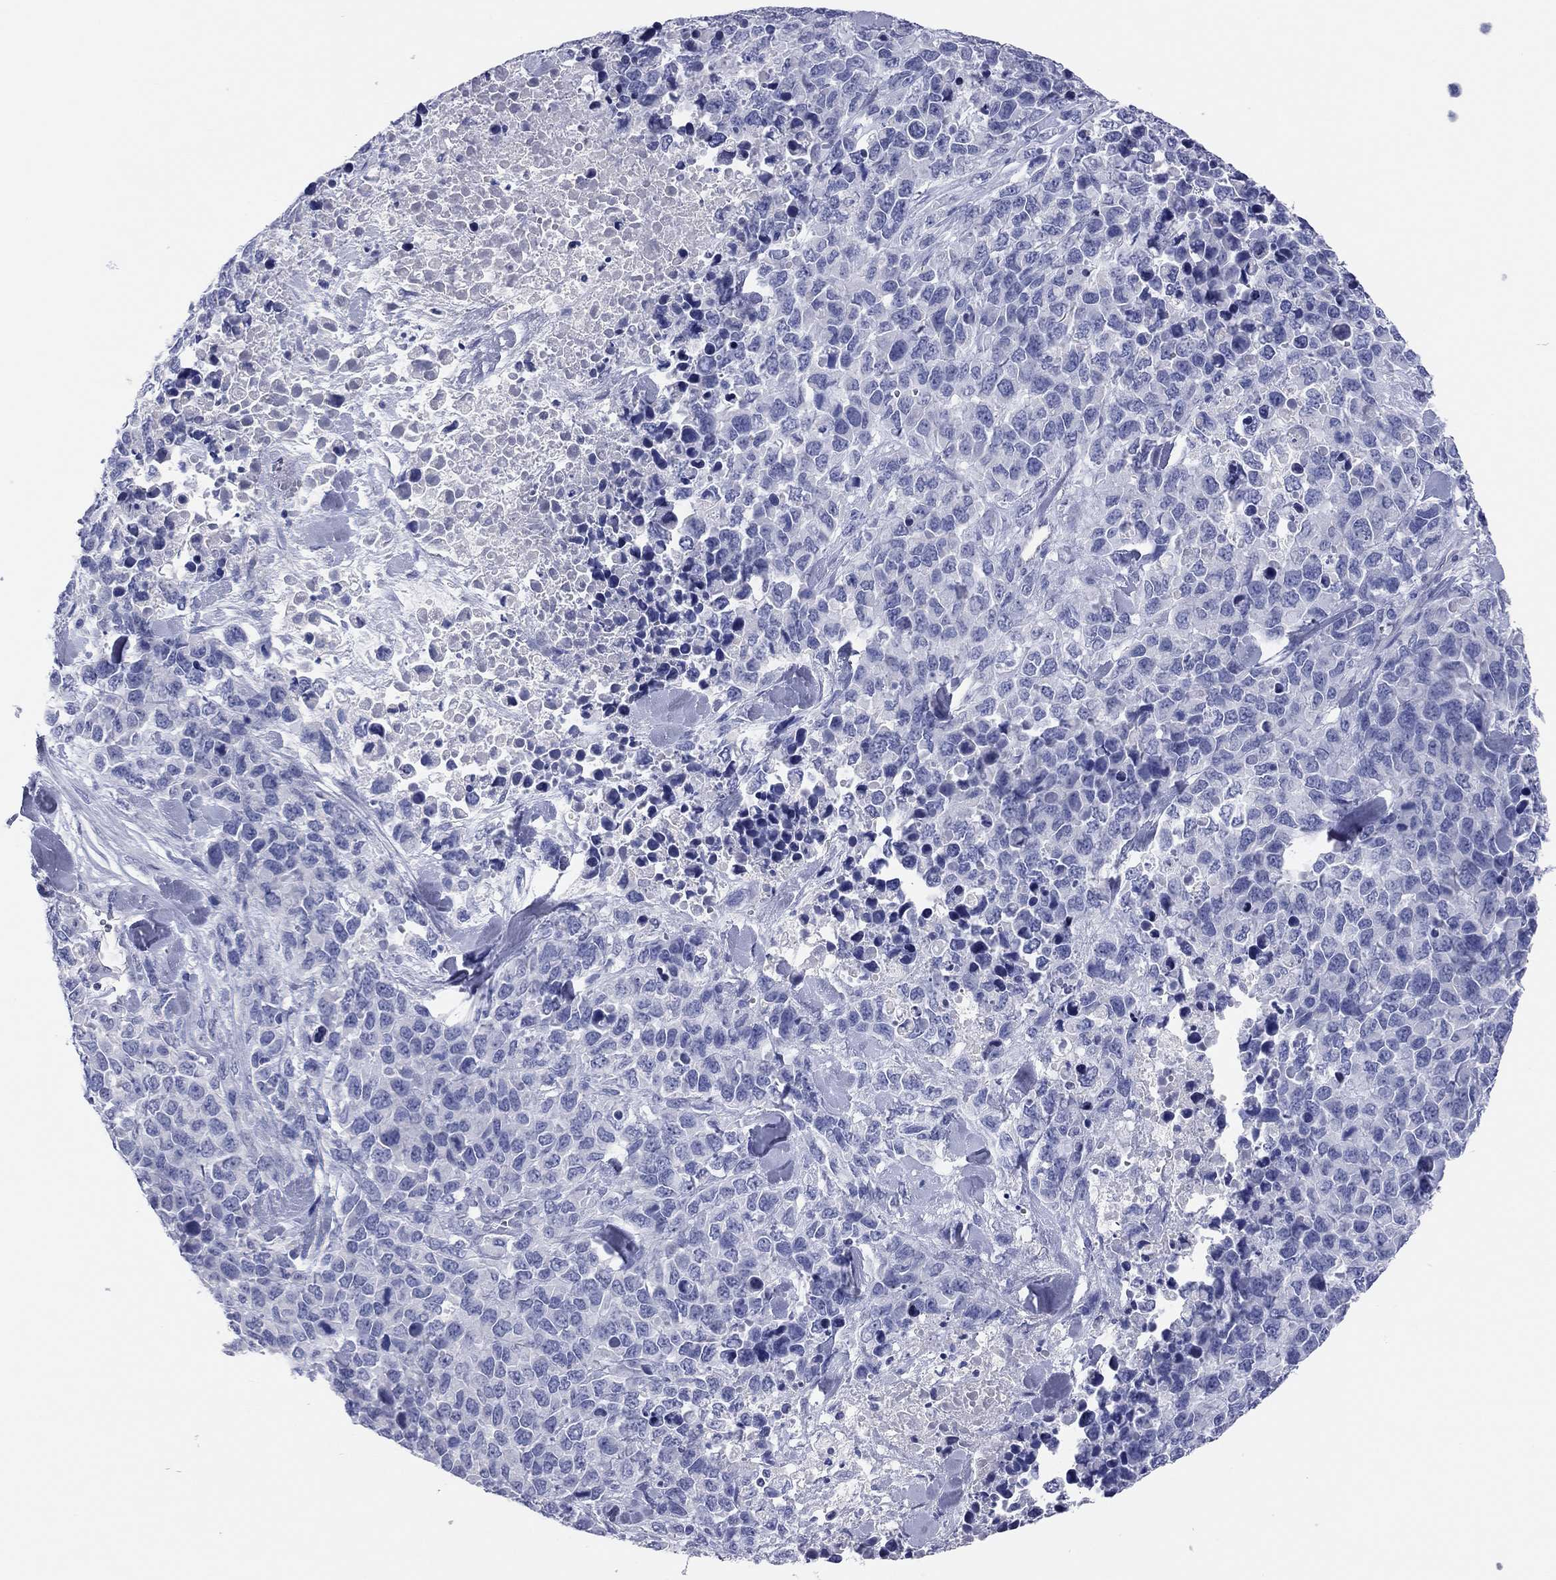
{"staining": {"intensity": "negative", "quantity": "none", "location": "none"}, "tissue": "melanoma", "cell_type": "Tumor cells", "image_type": "cancer", "snomed": [{"axis": "morphology", "description": "Malignant melanoma, Metastatic site"}, {"axis": "topography", "description": "Skin"}], "caption": "Micrograph shows no protein staining in tumor cells of melanoma tissue.", "gene": "TMEM221", "patient": {"sex": "male", "age": 84}}